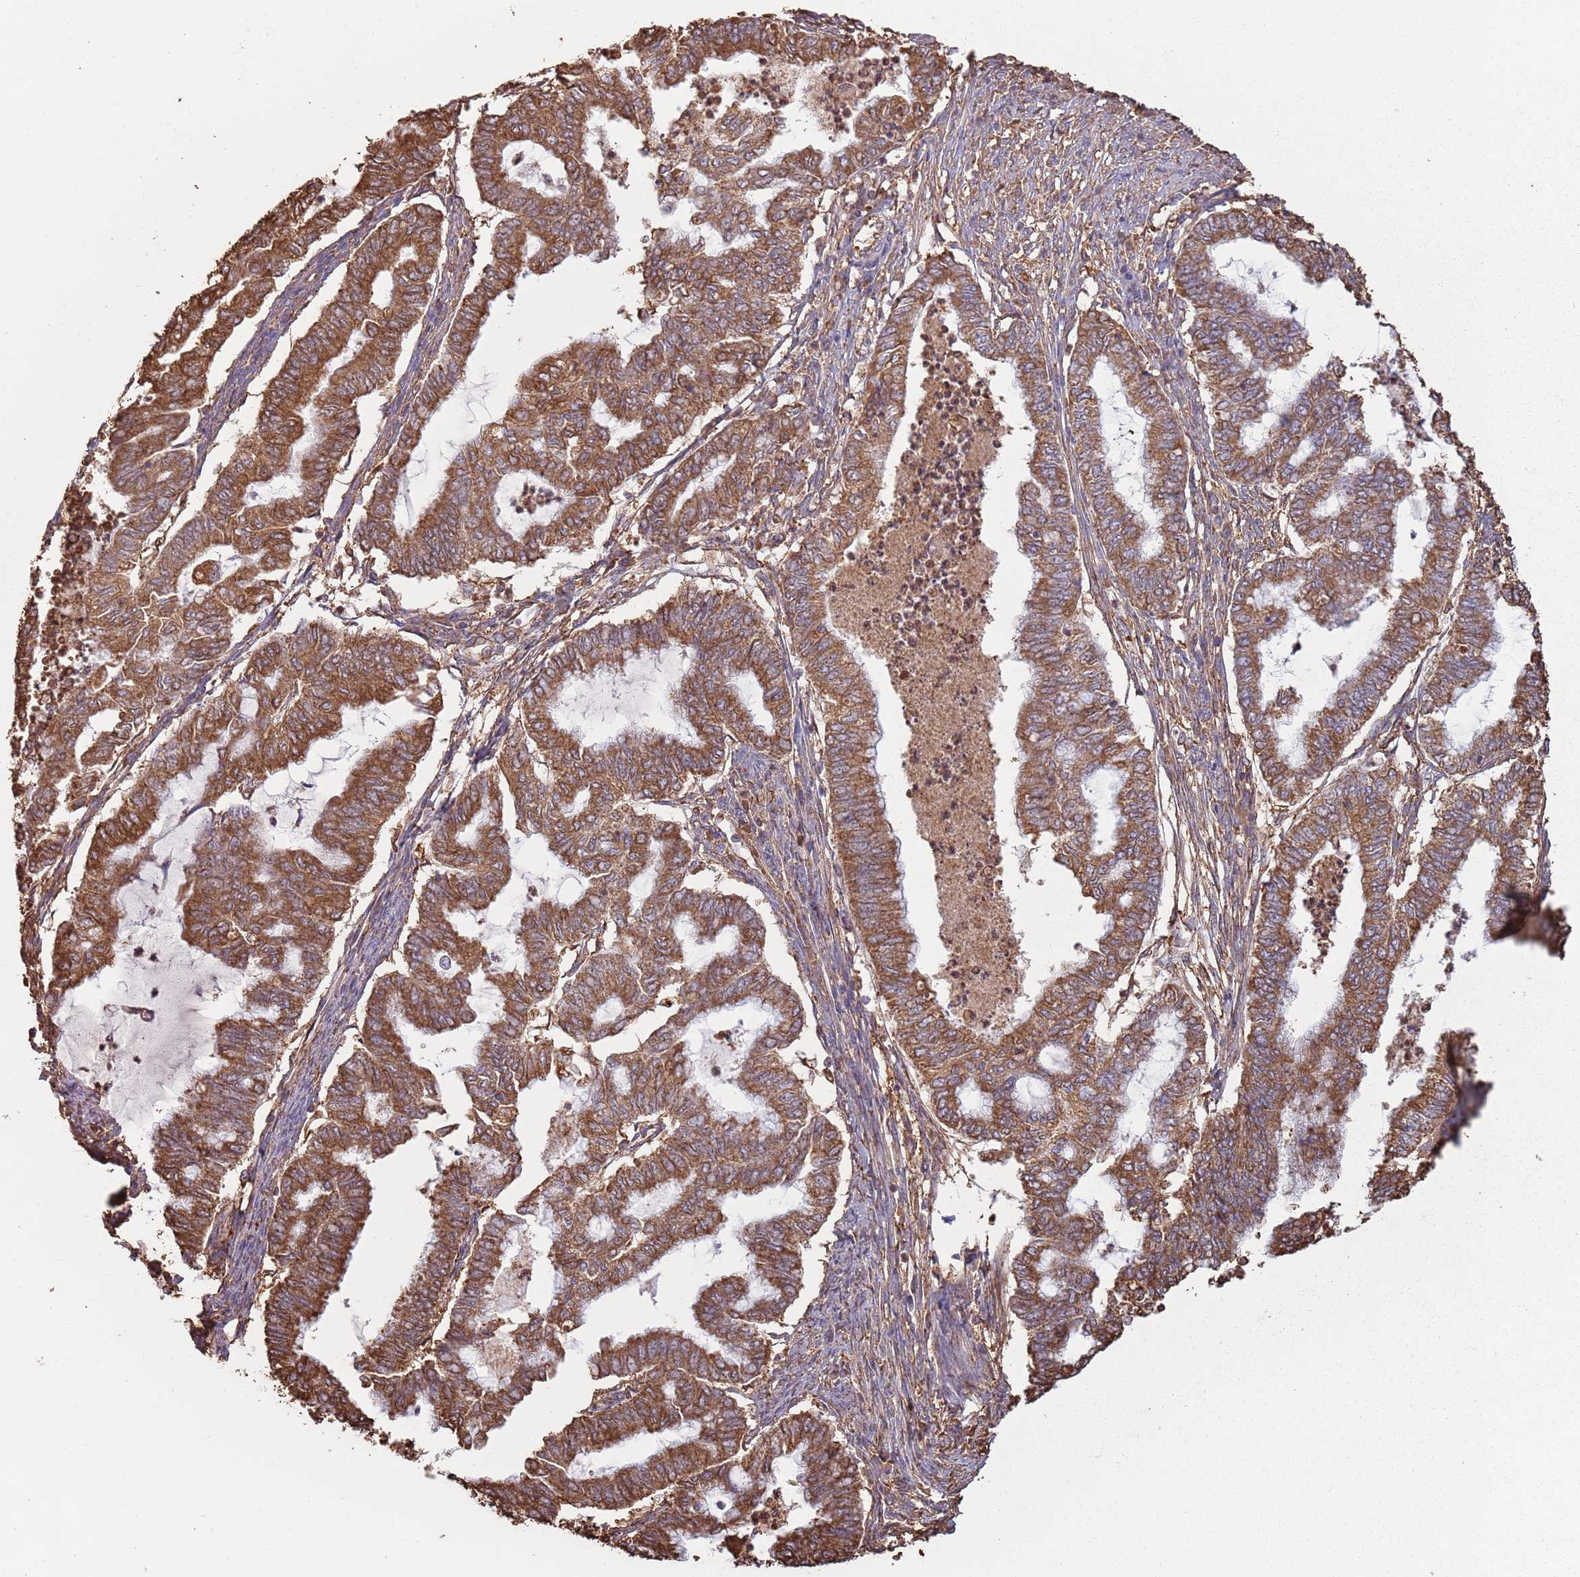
{"staining": {"intensity": "strong", "quantity": ">75%", "location": "cytoplasmic/membranous"}, "tissue": "endometrial cancer", "cell_type": "Tumor cells", "image_type": "cancer", "snomed": [{"axis": "morphology", "description": "Adenocarcinoma, NOS"}, {"axis": "topography", "description": "Endometrium"}], "caption": "Immunohistochemistry micrograph of human endometrial cancer stained for a protein (brown), which demonstrates high levels of strong cytoplasmic/membranous positivity in approximately >75% of tumor cells.", "gene": "ATOSB", "patient": {"sex": "female", "age": 79}}